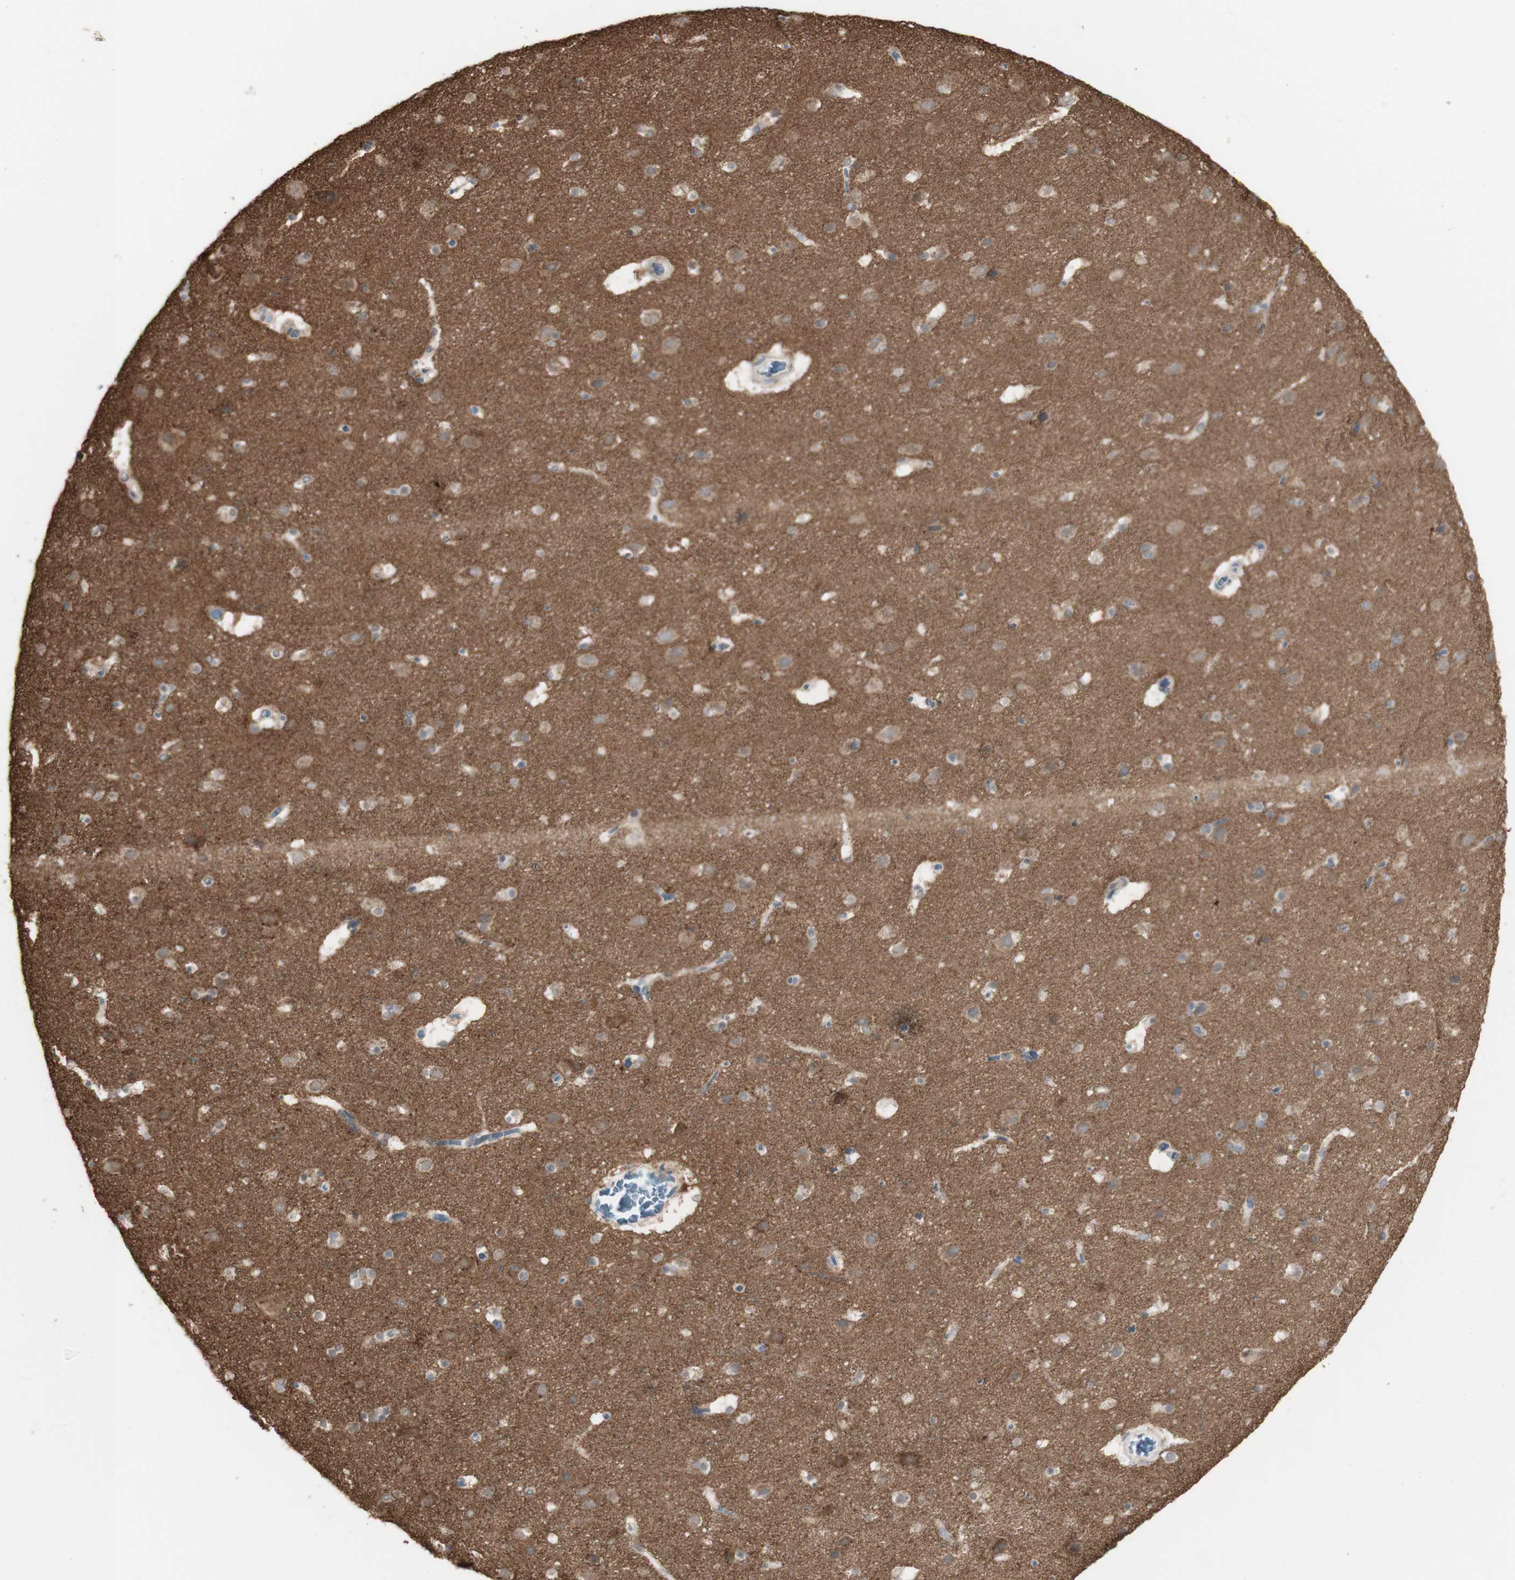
{"staining": {"intensity": "negative", "quantity": "none", "location": "none"}, "tissue": "cerebral cortex", "cell_type": "Endothelial cells", "image_type": "normal", "snomed": [{"axis": "morphology", "description": "Normal tissue, NOS"}, {"axis": "topography", "description": "Cerebral cortex"}], "caption": "Protein analysis of benign cerebral cortex exhibits no significant positivity in endothelial cells. (IHC, brightfield microscopy, high magnification).", "gene": "ATP6V1E1", "patient": {"sex": "male", "age": 45}}